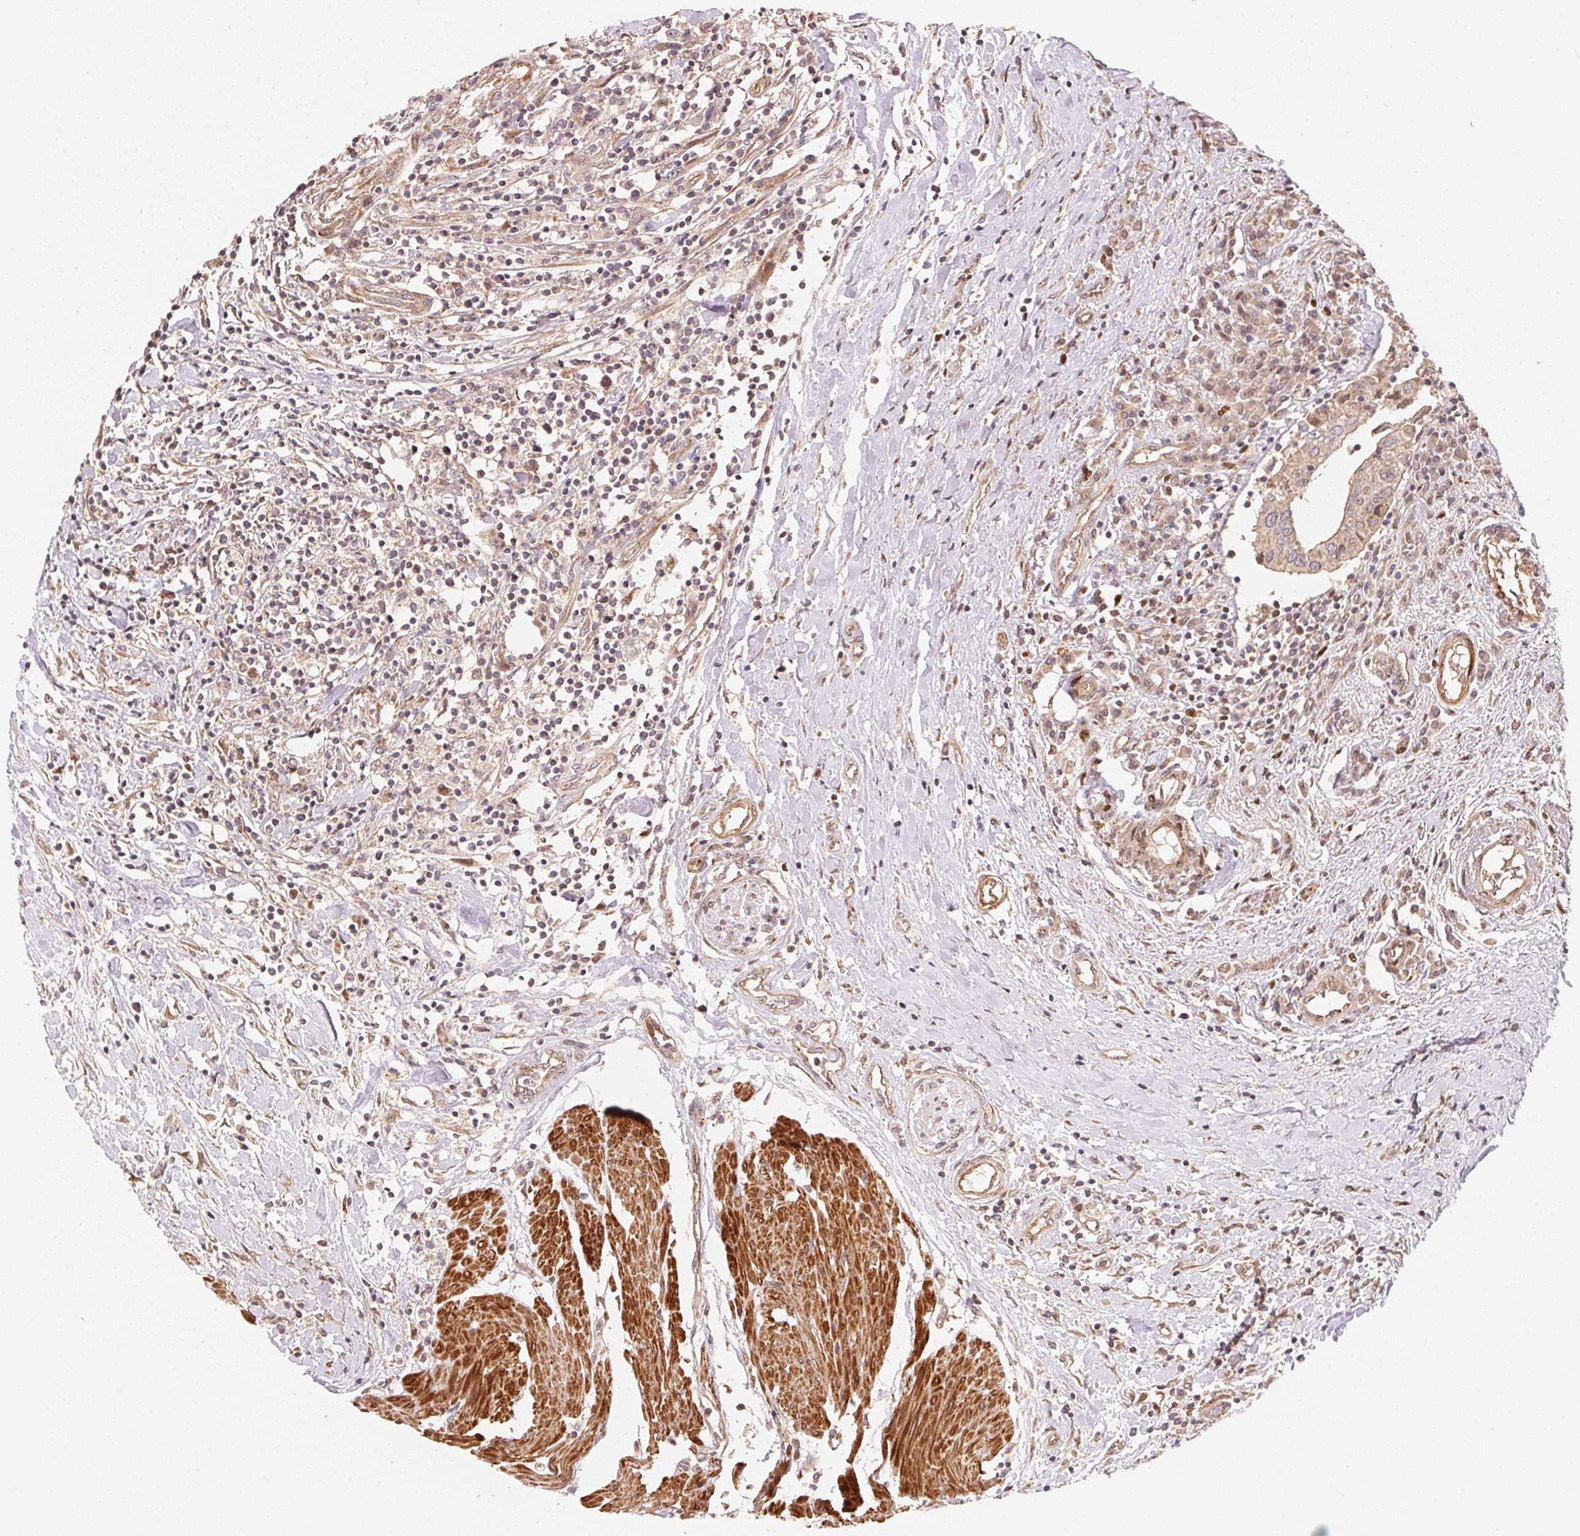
{"staining": {"intensity": "weak", "quantity": "<25%", "location": "cytoplasmic/membranous"}, "tissue": "urothelial cancer", "cell_type": "Tumor cells", "image_type": "cancer", "snomed": [{"axis": "morphology", "description": "Urothelial carcinoma, High grade"}, {"axis": "topography", "description": "Urinary bladder"}], "caption": "Protein analysis of urothelial cancer reveals no significant staining in tumor cells.", "gene": "TNIP2", "patient": {"sex": "male", "age": 61}}